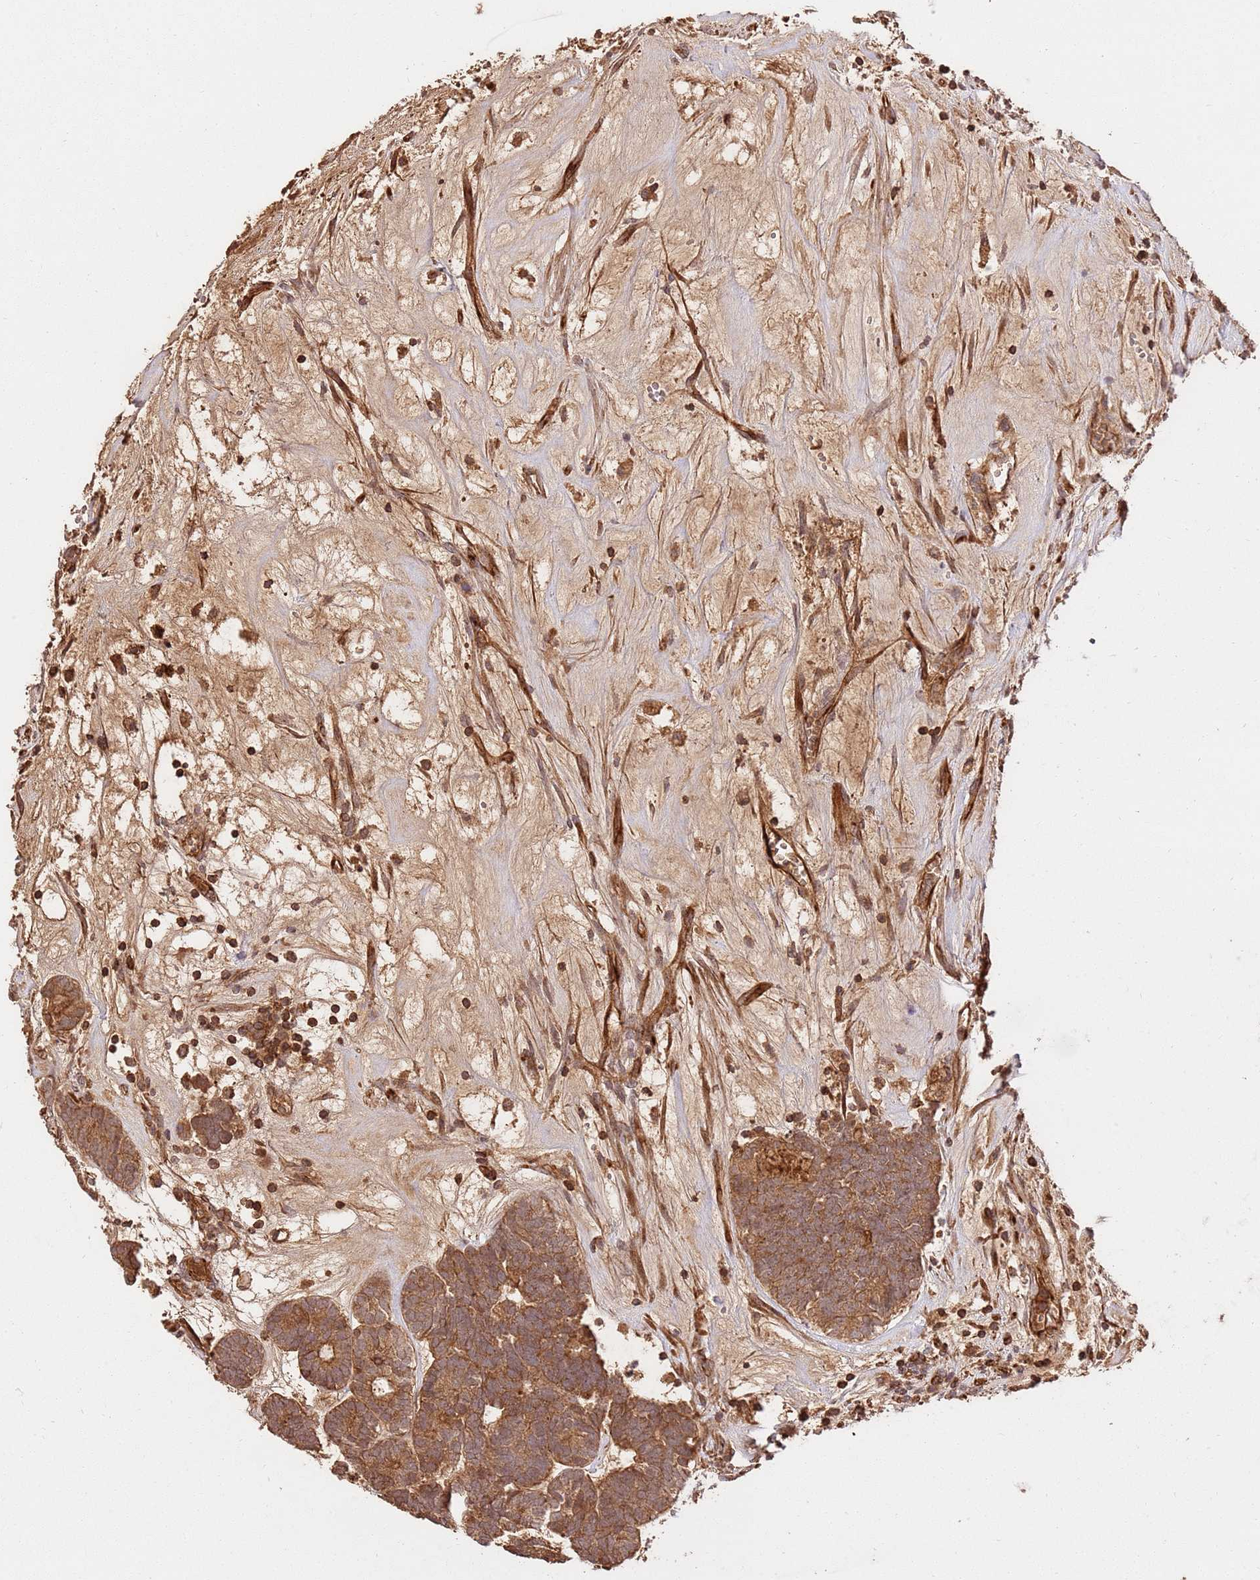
{"staining": {"intensity": "moderate", "quantity": ">75%", "location": "cytoplasmic/membranous"}, "tissue": "head and neck cancer", "cell_type": "Tumor cells", "image_type": "cancer", "snomed": [{"axis": "morphology", "description": "Adenocarcinoma, NOS"}, {"axis": "topography", "description": "Head-Neck"}], "caption": "High-magnification brightfield microscopy of head and neck cancer (adenocarcinoma) stained with DAB (3,3'-diaminobenzidine) (brown) and counterstained with hematoxylin (blue). tumor cells exhibit moderate cytoplasmic/membranous expression is identified in approximately>75% of cells.", "gene": "KATNAL2", "patient": {"sex": "female", "age": 81}}